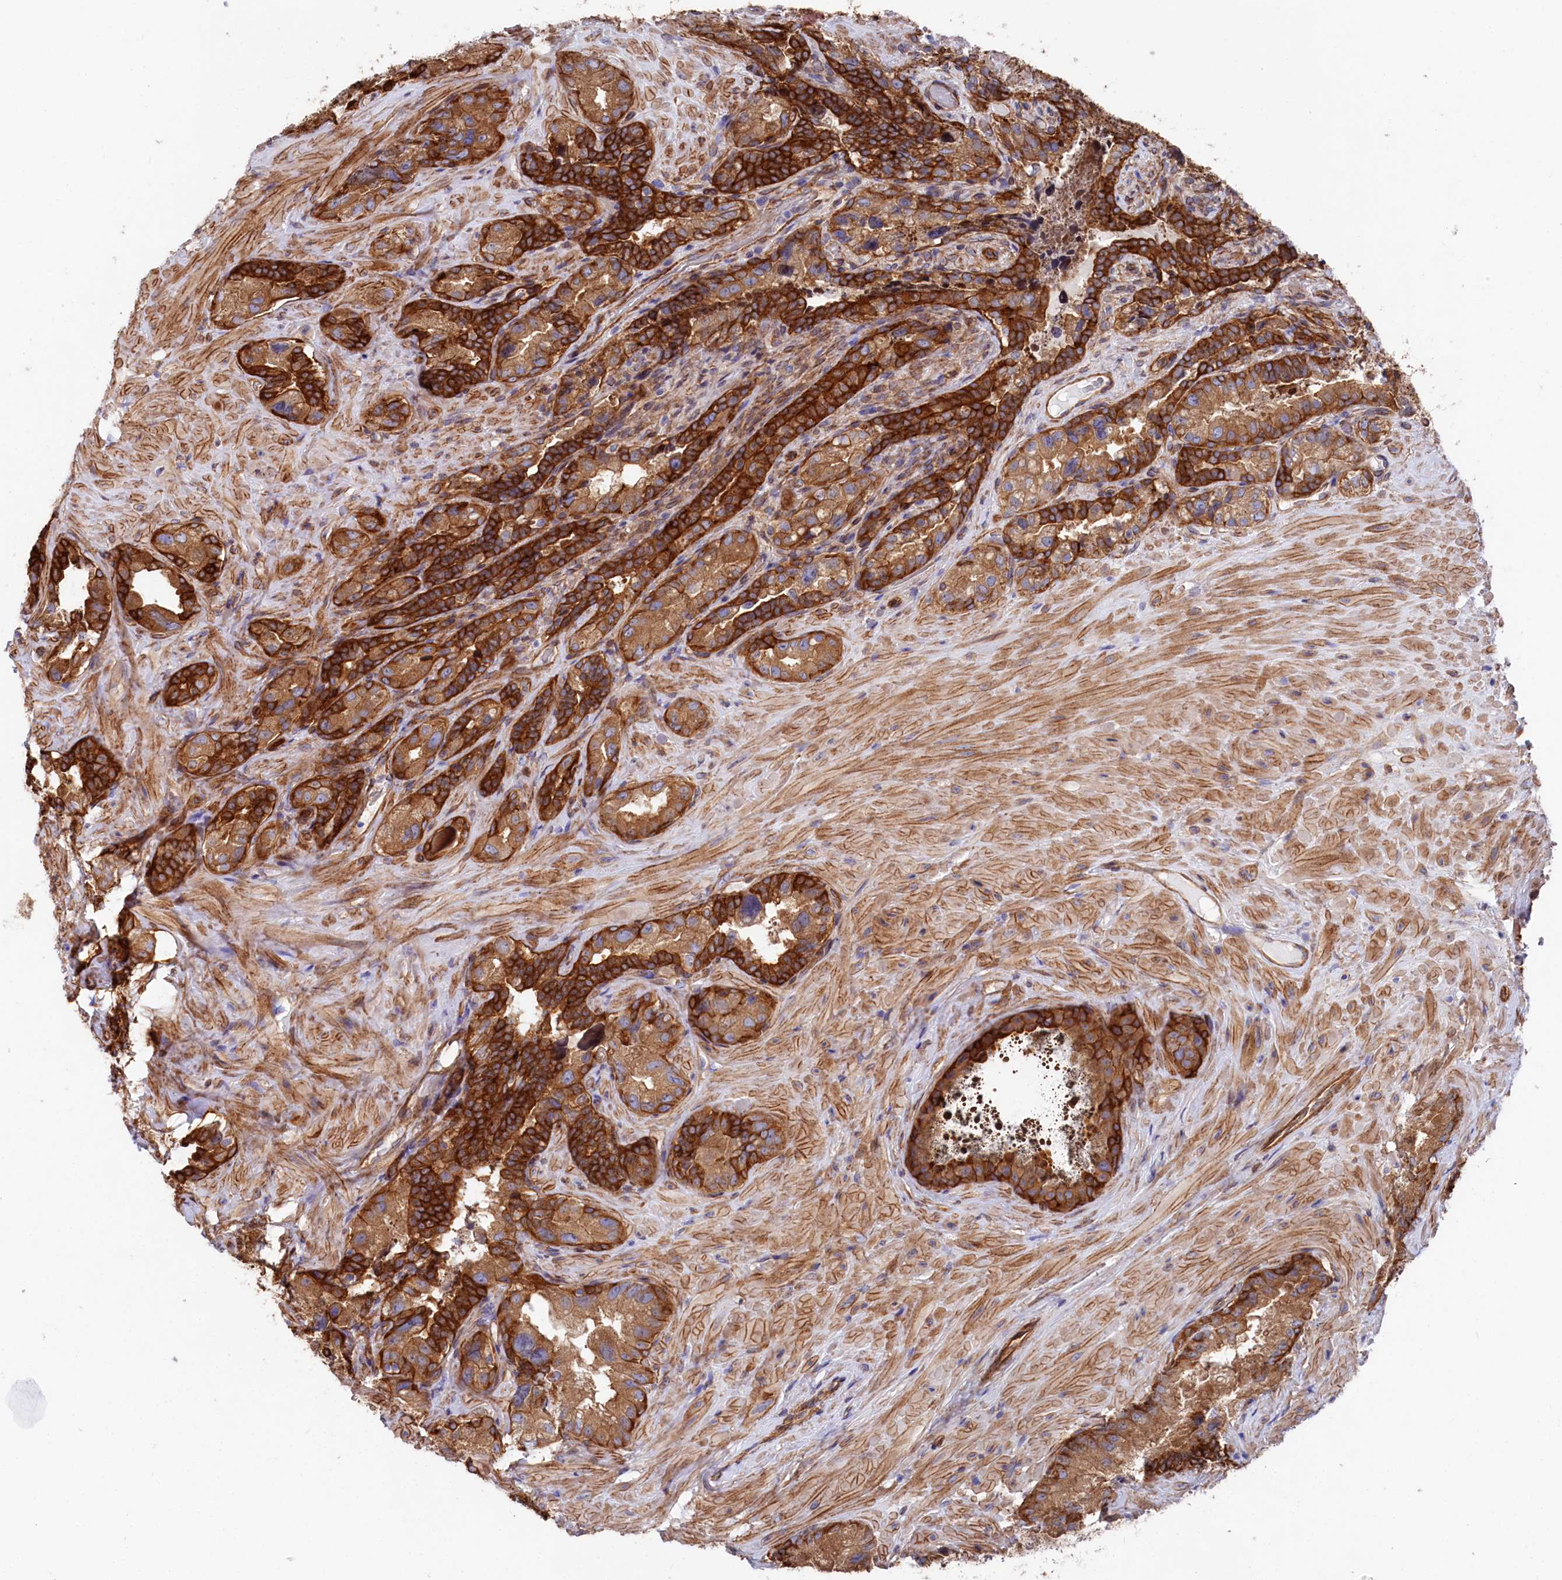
{"staining": {"intensity": "strong", "quantity": ">75%", "location": "cytoplasmic/membranous"}, "tissue": "seminal vesicle", "cell_type": "Glandular cells", "image_type": "normal", "snomed": [{"axis": "morphology", "description": "Normal tissue, NOS"}, {"axis": "topography", "description": "Seminal veicle"}, {"axis": "topography", "description": "Peripheral nerve tissue"}], "caption": "Protein positivity by immunohistochemistry shows strong cytoplasmic/membranous staining in about >75% of glandular cells in benign seminal vesicle.", "gene": "TNKS1BP1", "patient": {"sex": "male", "age": 67}}